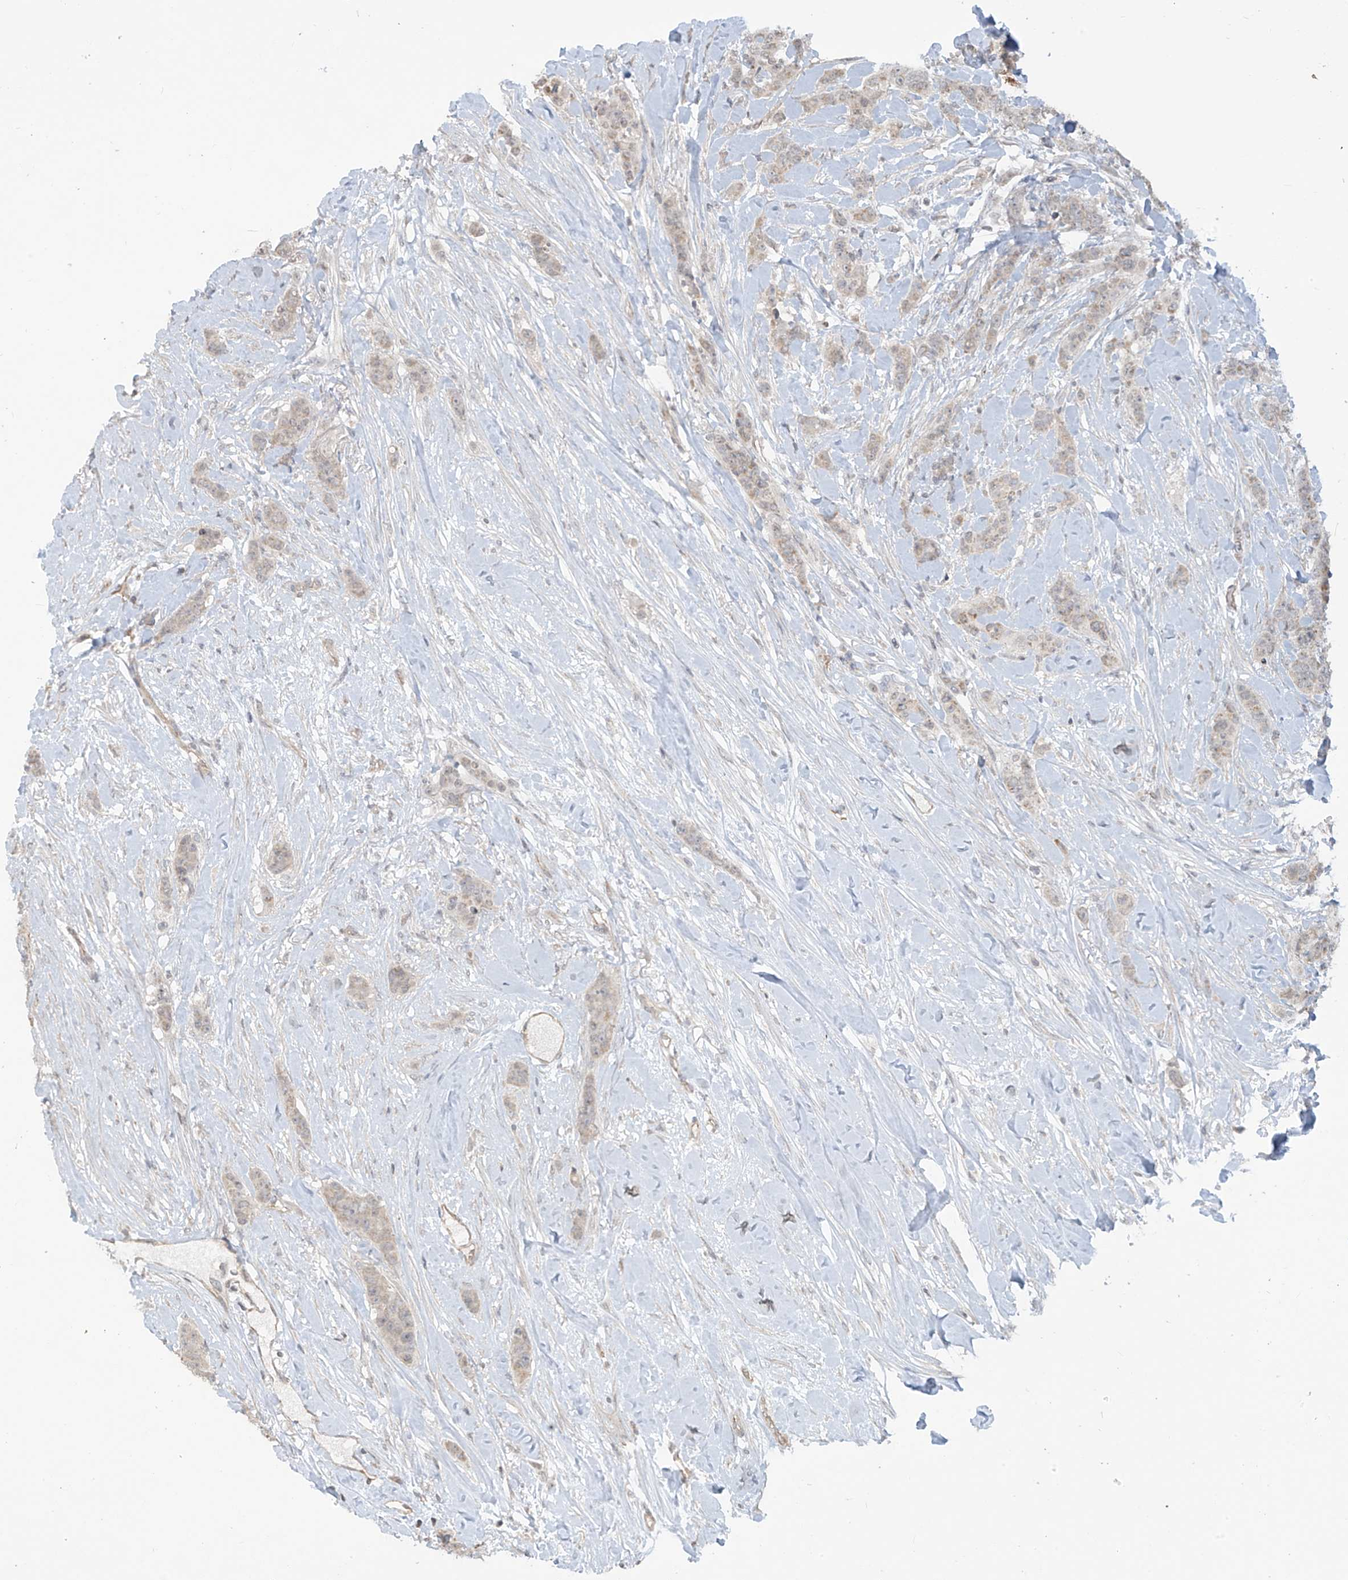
{"staining": {"intensity": "weak", "quantity": "25%-75%", "location": "cytoplasmic/membranous"}, "tissue": "breast cancer", "cell_type": "Tumor cells", "image_type": "cancer", "snomed": [{"axis": "morphology", "description": "Duct carcinoma"}, {"axis": "topography", "description": "Breast"}], "caption": "The histopathology image shows staining of breast infiltrating ductal carcinoma, revealing weak cytoplasmic/membranous protein expression (brown color) within tumor cells.", "gene": "DGKQ", "patient": {"sex": "female", "age": 40}}